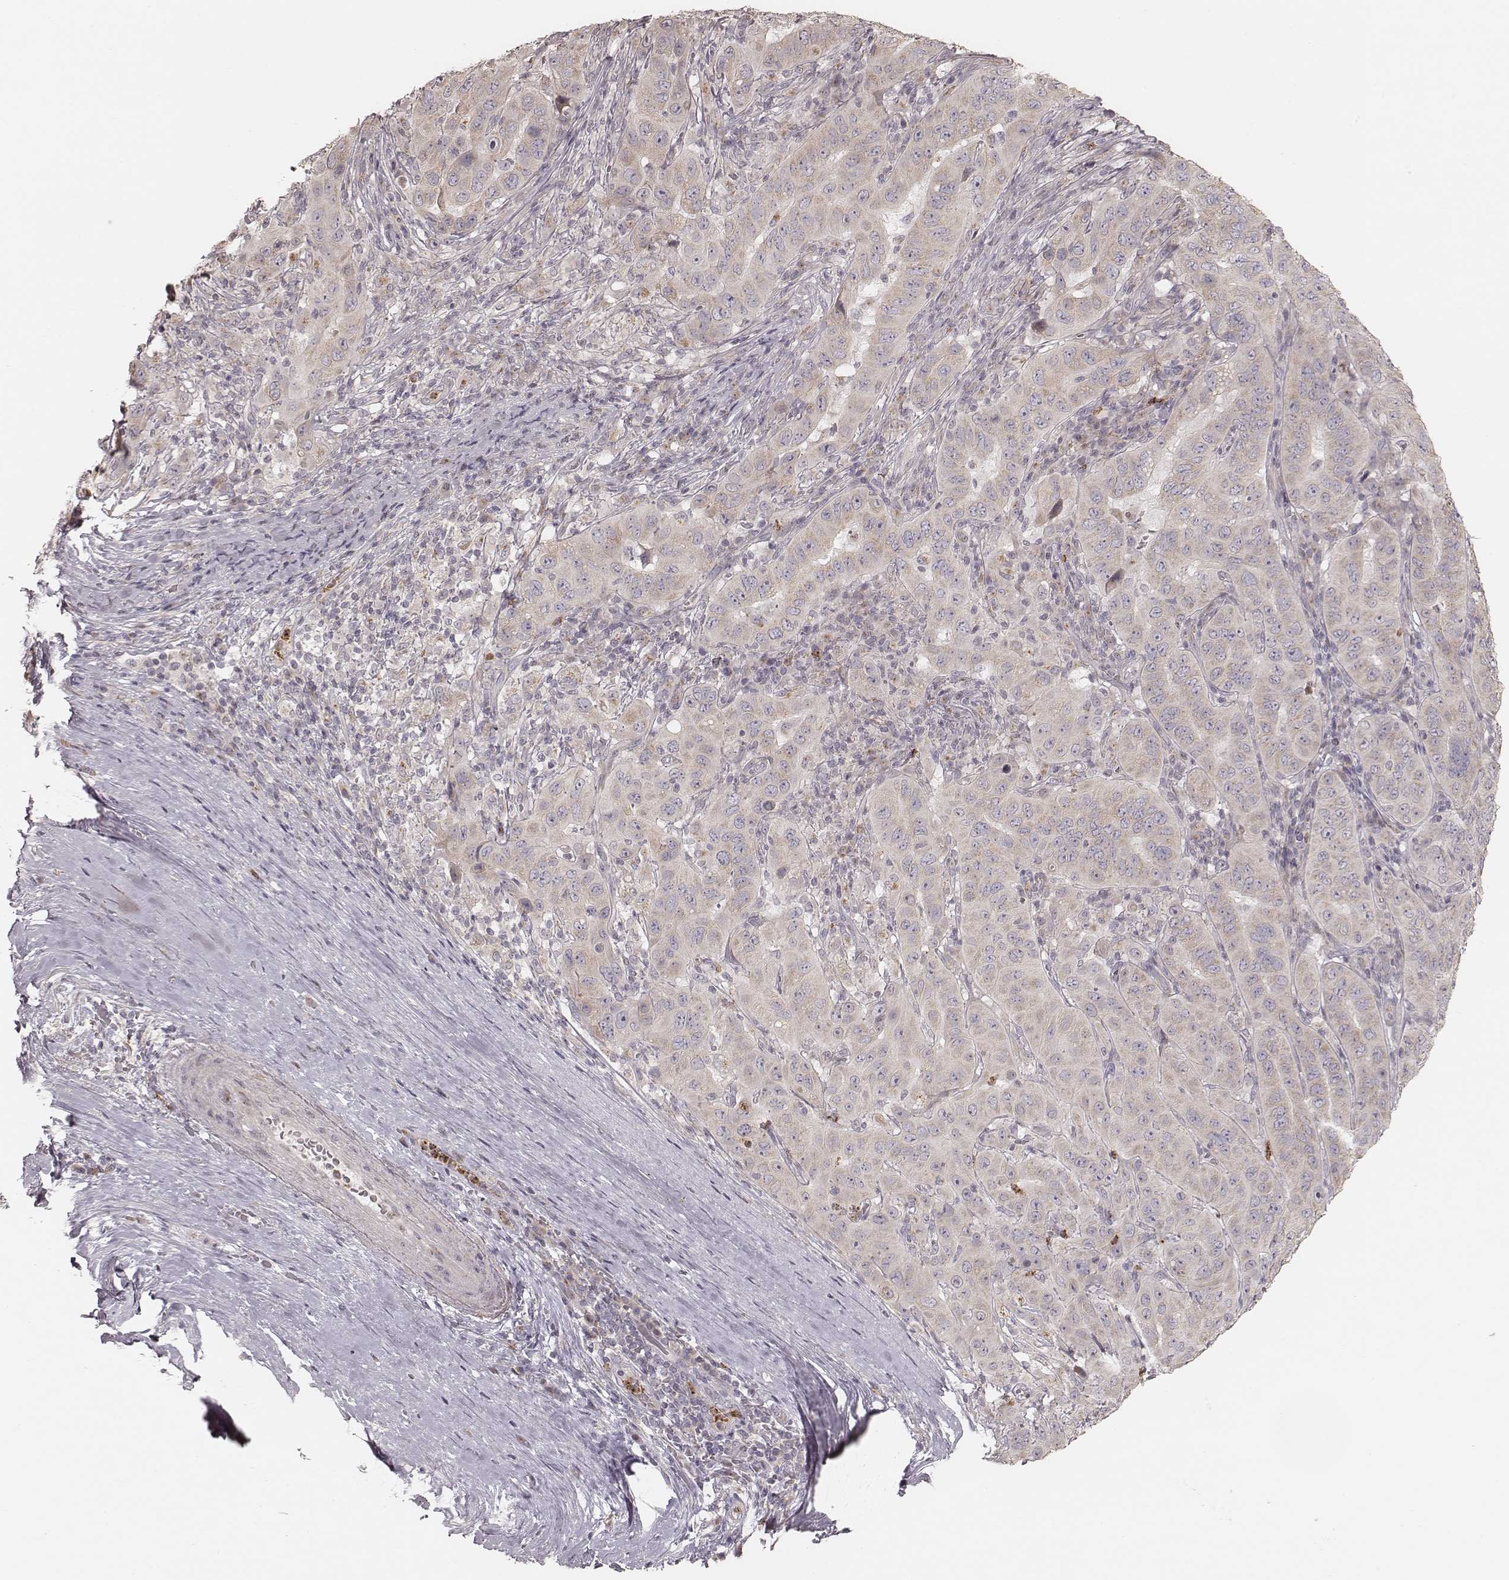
{"staining": {"intensity": "weak", "quantity": "<25%", "location": "cytoplasmic/membranous"}, "tissue": "pancreatic cancer", "cell_type": "Tumor cells", "image_type": "cancer", "snomed": [{"axis": "morphology", "description": "Adenocarcinoma, NOS"}, {"axis": "topography", "description": "Pancreas"}], "caption": "The immunohistochemistry (IHC) histopathology image has no significant expression in tumor cells of adenocarcinoma (pancreatic) tissue. (Stains: DAB (3,3'-diaminobenzidine) immunohistochemistry (IHC) with hematoxylin counter stain, Microscopy: brightfield microscopy at high magnification).", "gene": "ABCA7", "patient": {"sex": "male", "age": 63}}